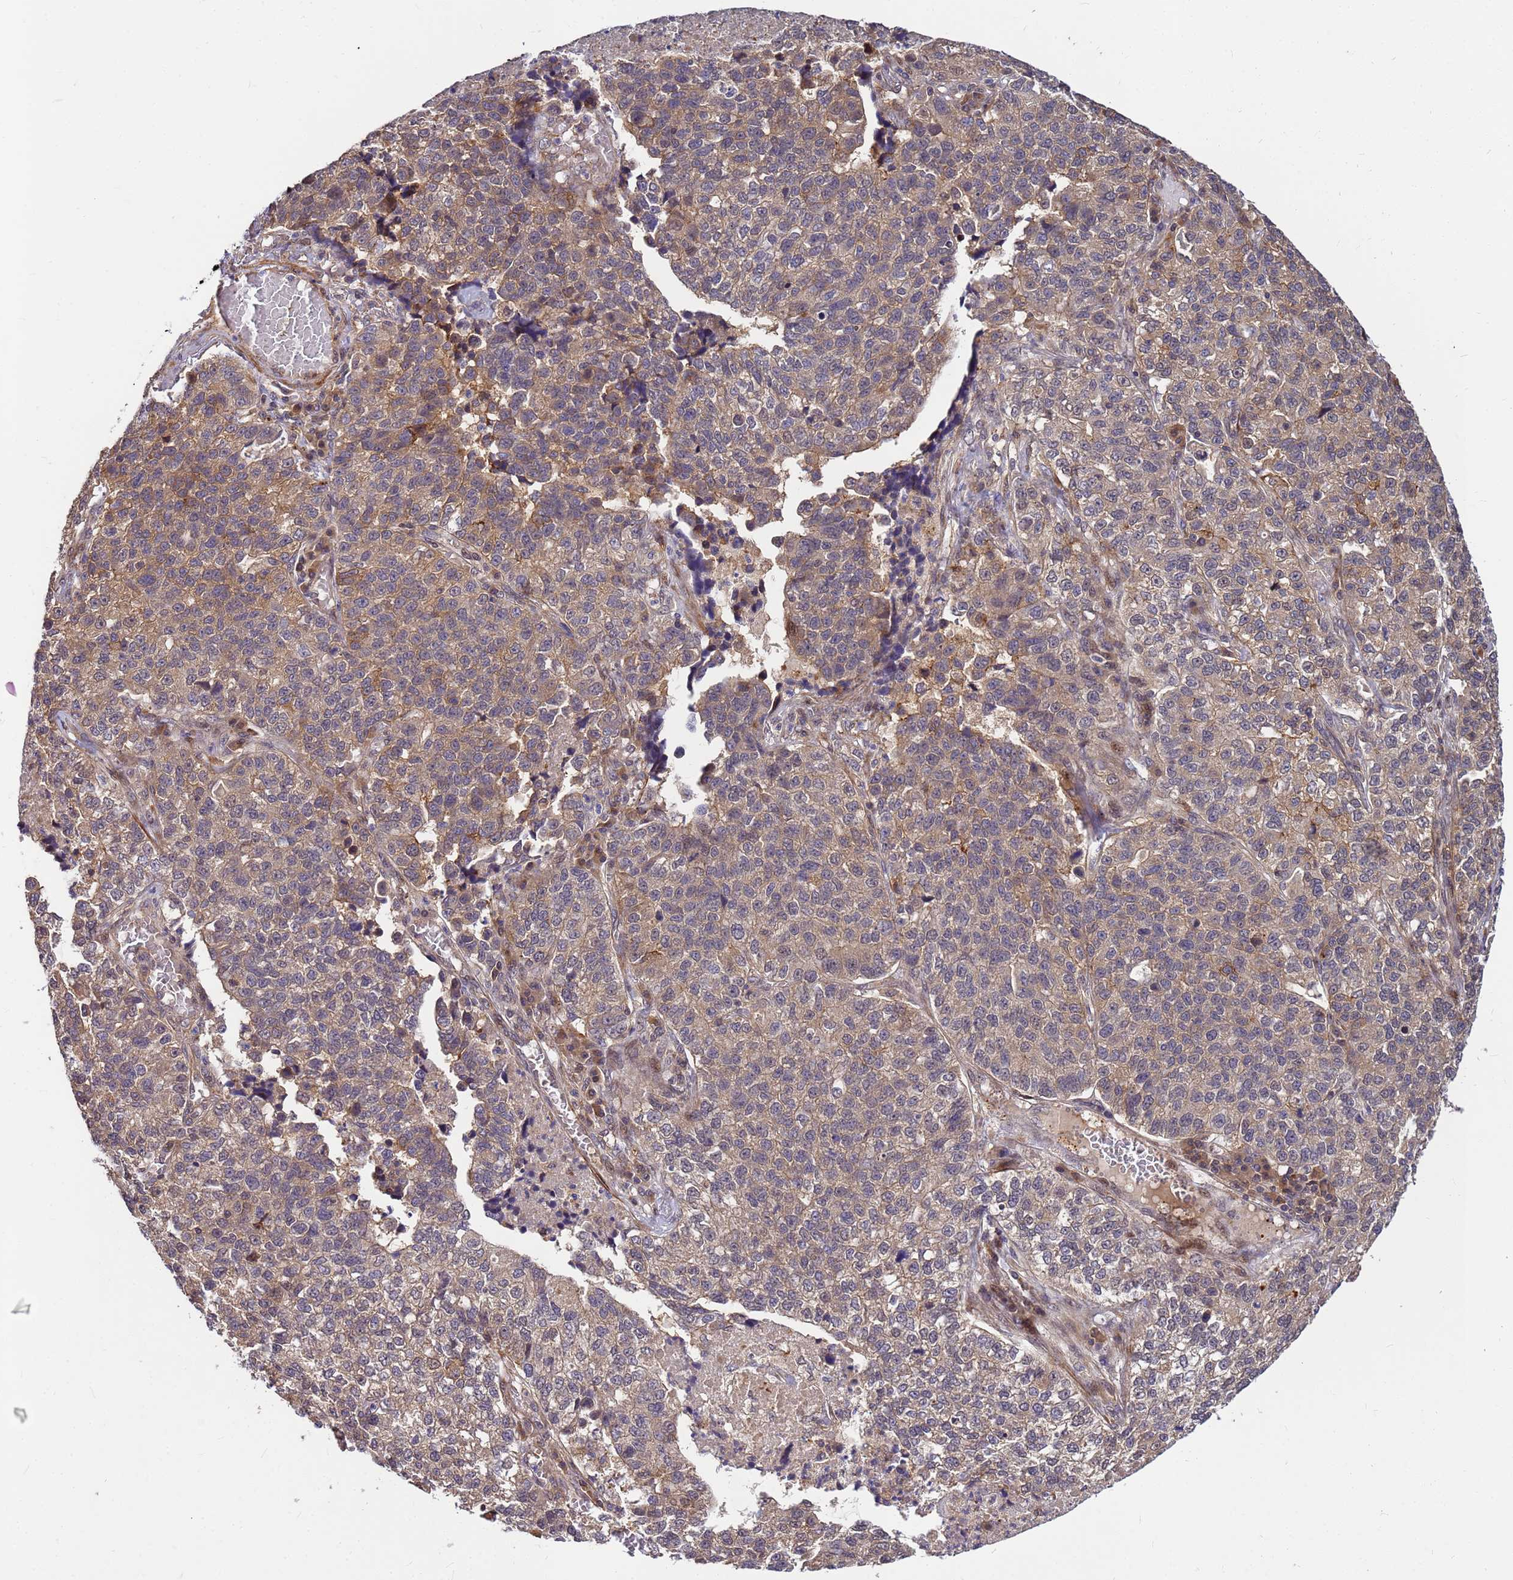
{"staining": {"intensity": "weak", "quantity": "25%-75%", "location": "cytoplasmic/membranous"}, "tissue": "lung cancer", "cell_type": "Tumor cells", "image_type": "cancer", "snomed": [{"axis": "morphology", "description": "Adenocarcinoma, NOS"}, {"axis": "topography", "description": "Lung"}], "caption": "The photomicrograph exhibits staining of lung cancer (adenocarcinoma), revealing weak cytoplasmic/membranous protein staining (brown color) within tumor cells.", "gene": "DUS4L", "patient": {"sex": "male", "age": 49}}